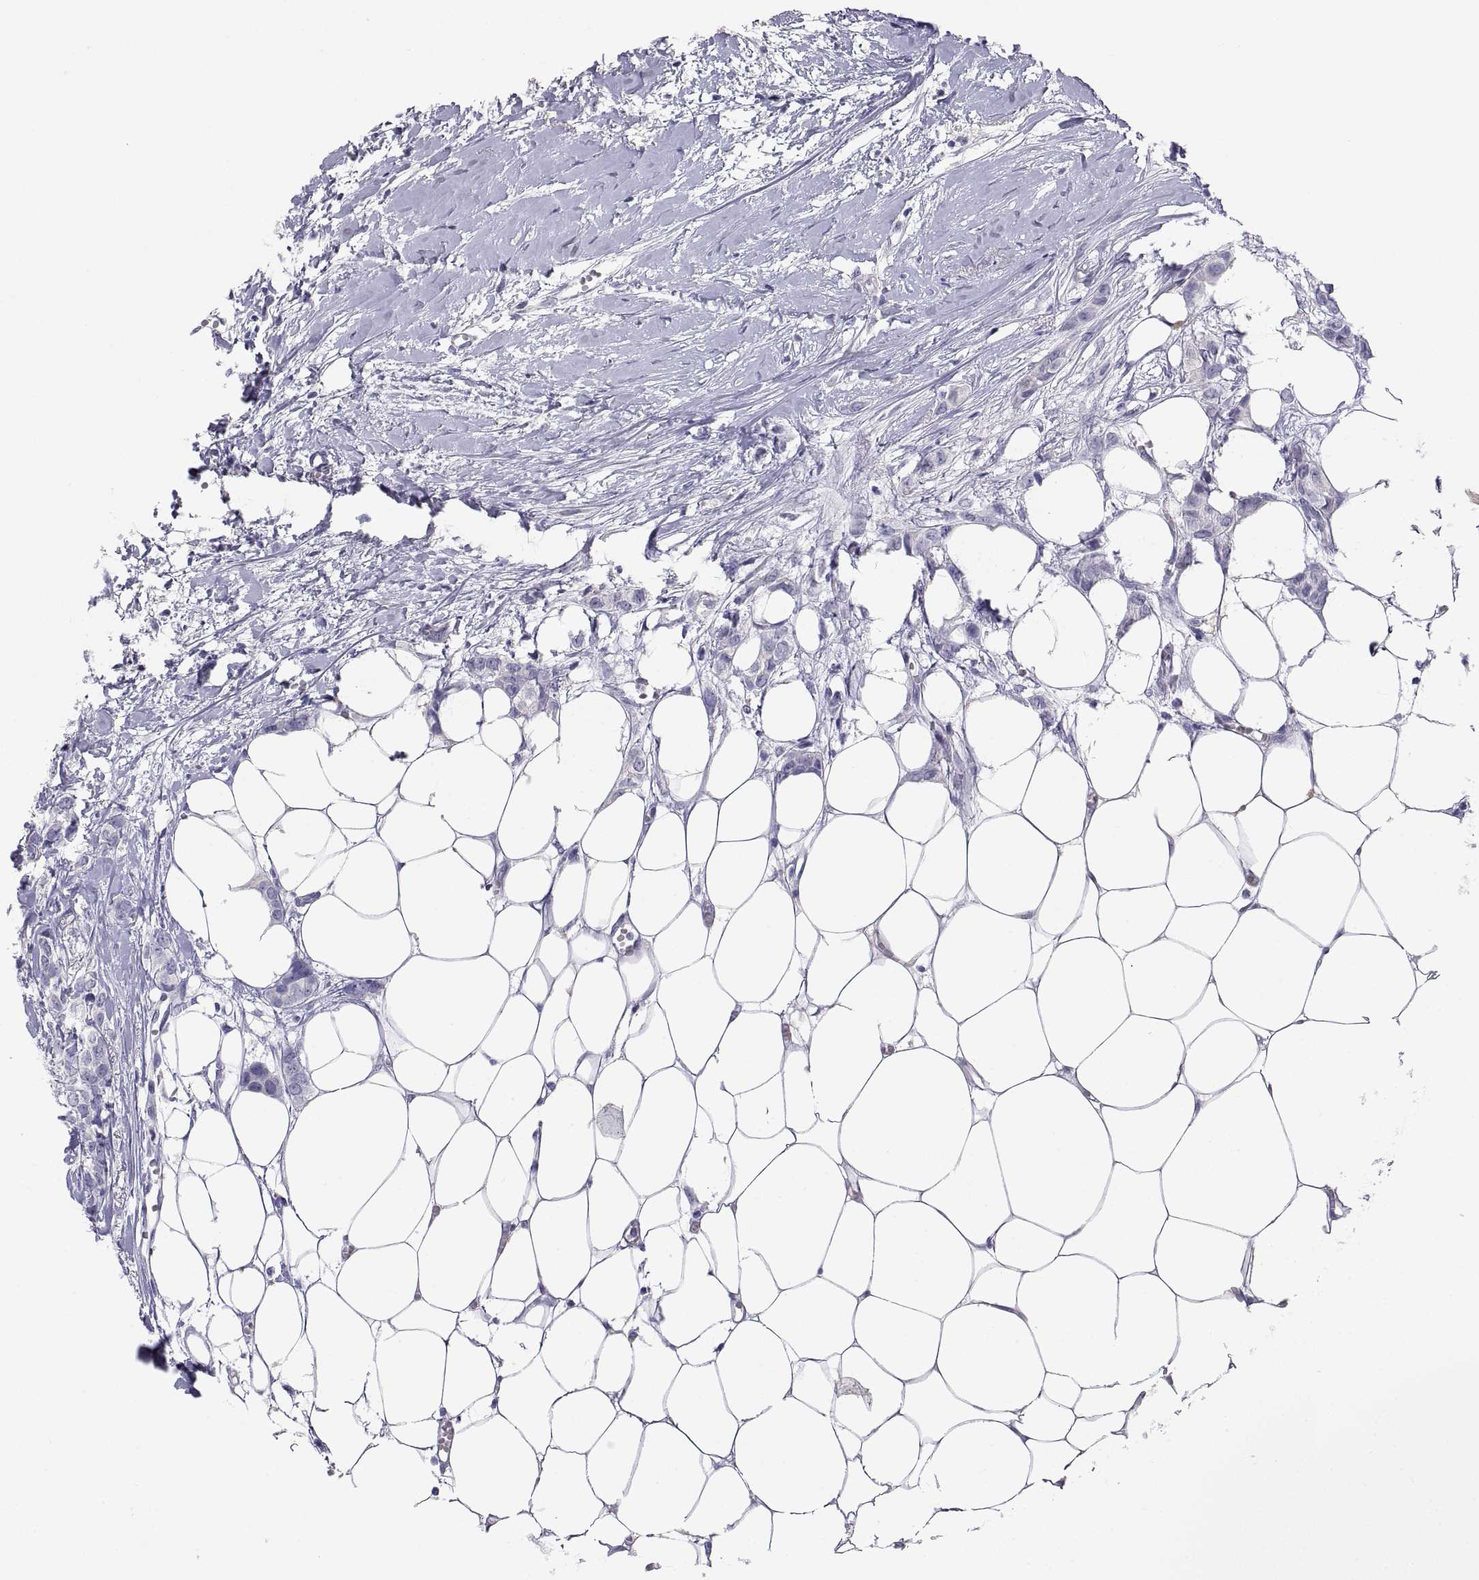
{"staining": {"intensity": "negative", "quantity": "none", "location": "none"}, "tissue": "breast cancer", "cell_type": "Tumor cells", "image_type": "cancer", "snomed": [{"axis": "morphology", "description": "Duct carcinoma"}, {"axis": "topography", "description": "Breast"}], "caption": "Breast infiltrating ductal carcinoma was stained to show a protein in brown. There is no significant staining in tumor cells.", "gene": "STRC", "patient": {"sex": "female", "age": 85}}